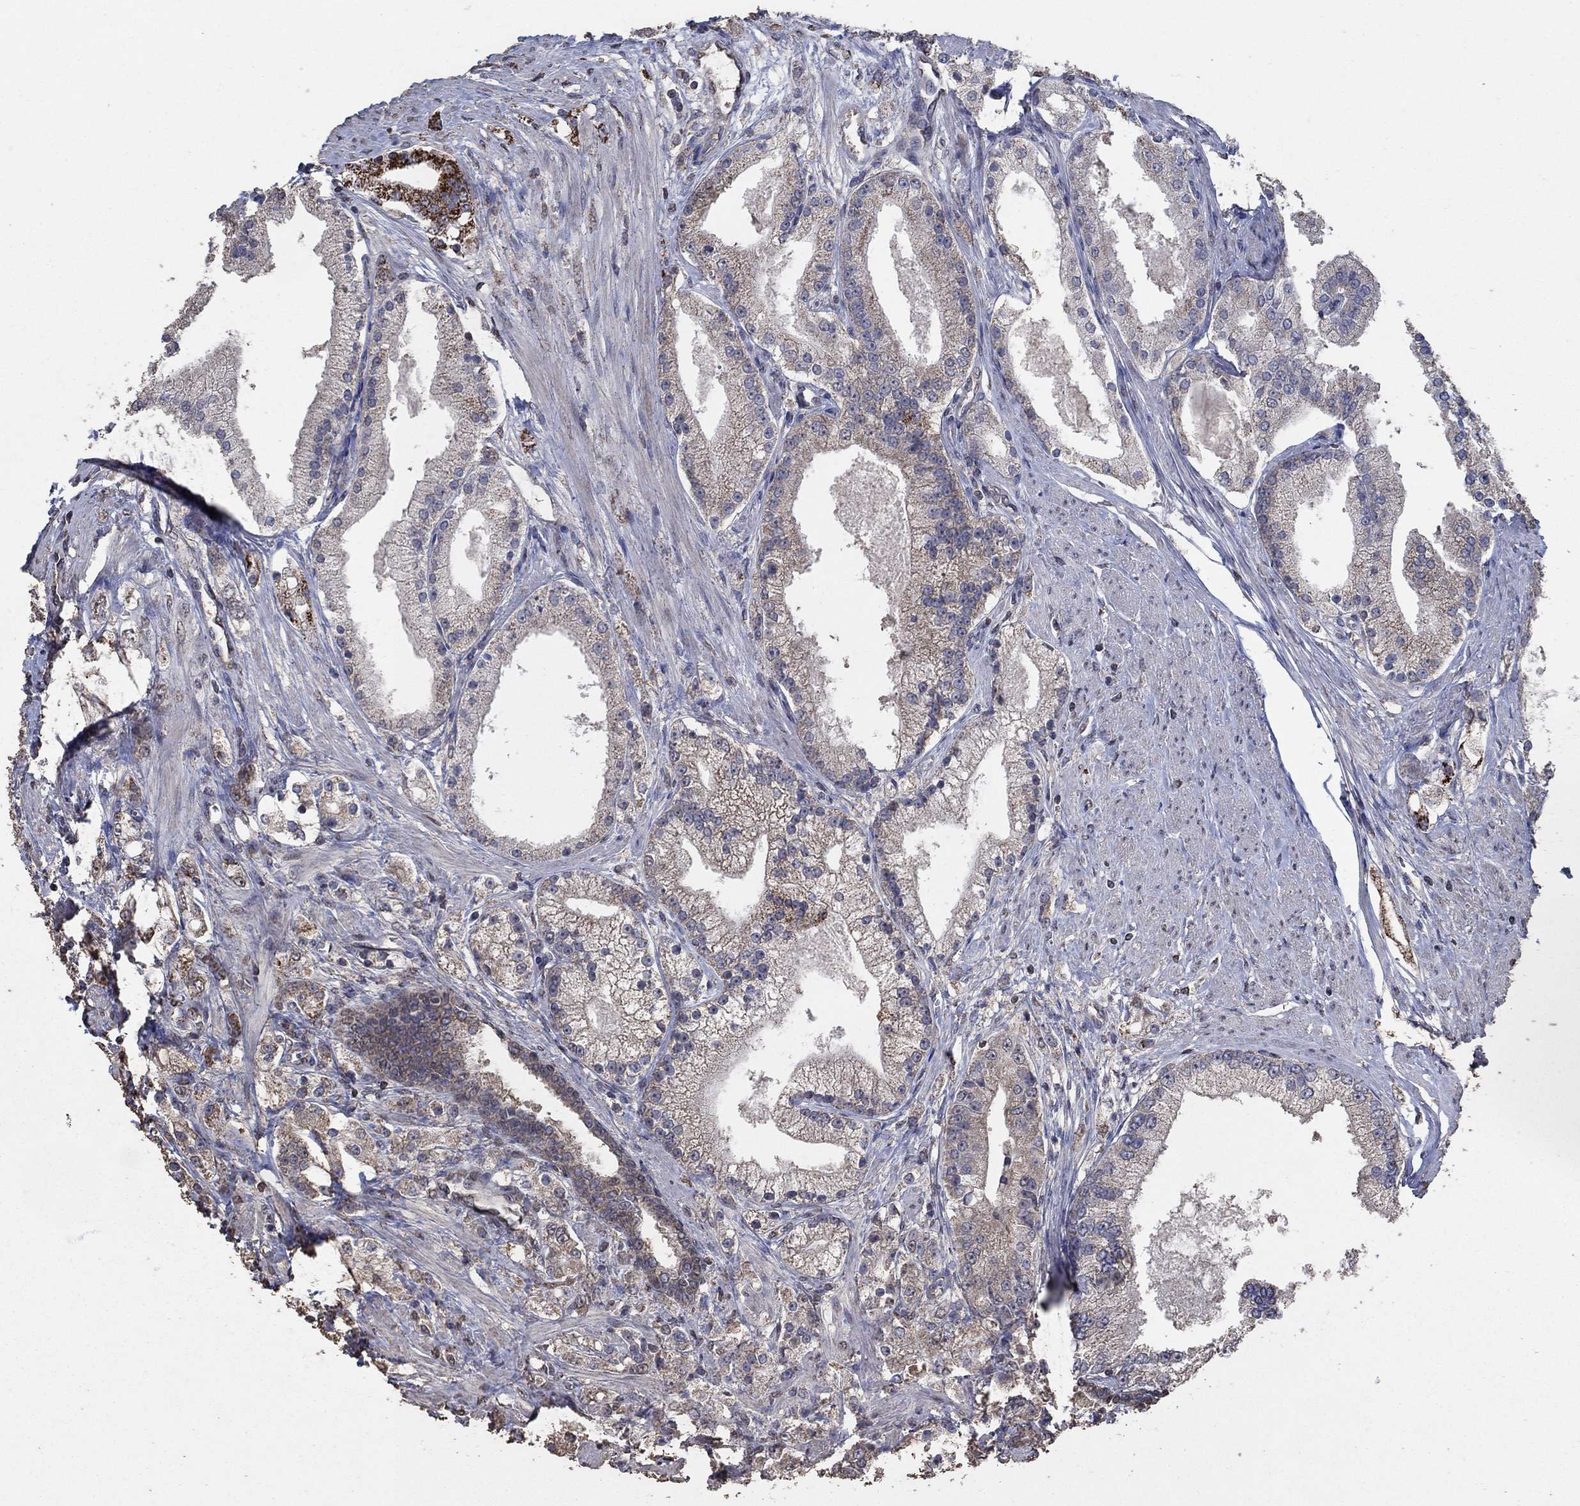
{"staining": {"intensity": "strong", "quantity": "<25%", "location": "cytoplasmic/membranous"}, "tissue": "prostate cancer", "cell_type": "Tumor cells", "image_type": "cancer", "snomed": [{"axis": "morphology", "description": "Adenocarcinoma, NOS"}, {"axis": "topography", "description": "Prostate and seminal vesicle, NOS"}, {"axis": "topography", "description": "Prostate"}], "caption": "A brown stain highlights strong cytoplasmic/membranous expression of a protein in adenocarcinoma (prostate) tumor cells.", "gene": "MRPS24", "patient": {"sex": "male", "age": 67}}